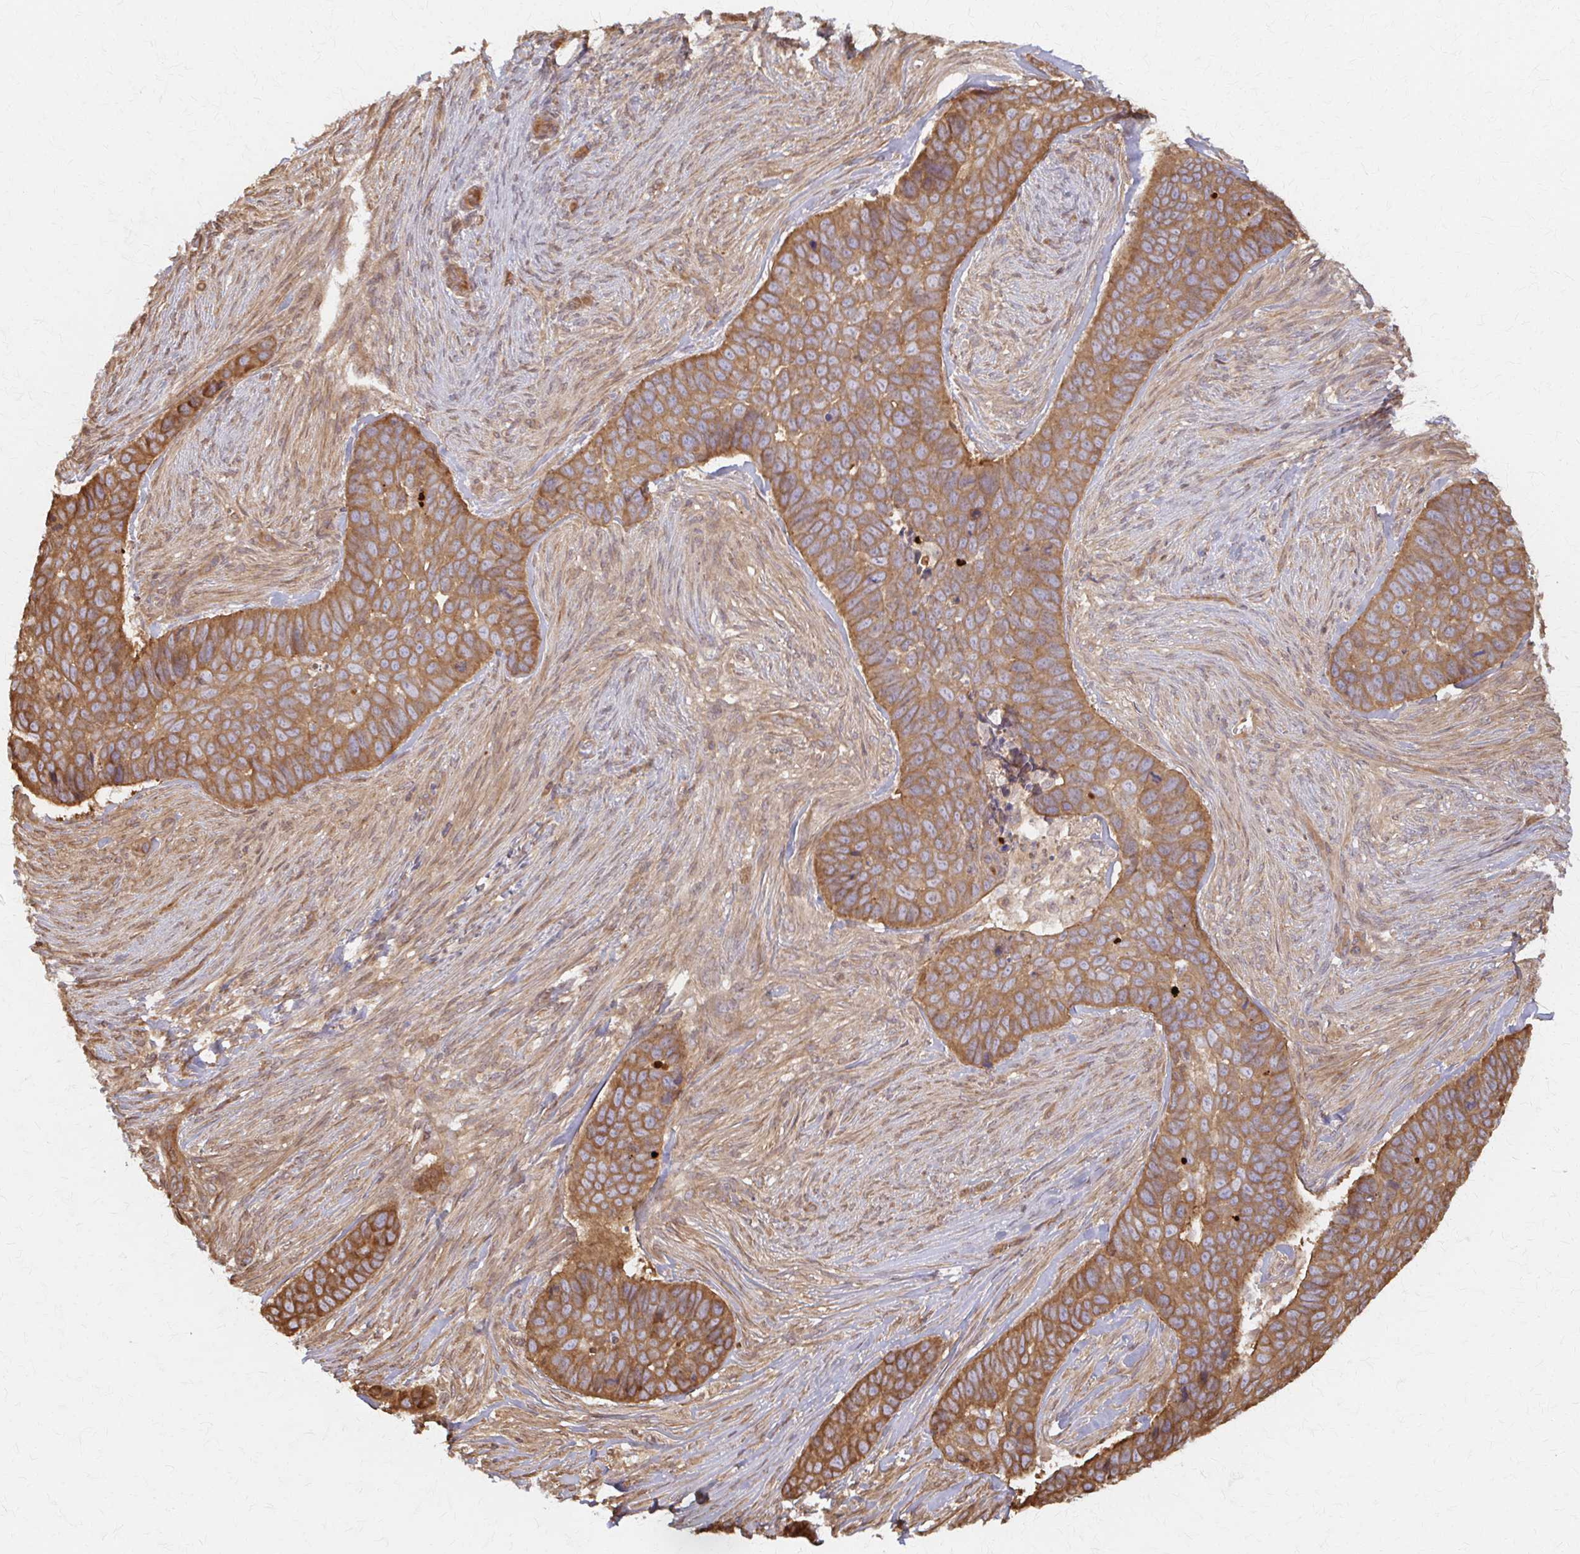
{"staining": {"intensity": "moderate", "quantity": ">75%", "location": "cytoplasmic/membranous"}, "tissue": "skin cancer", "cell_type": "Tumor cells", "image_type": "cancer", "snomed": [{"axis": "morphology", "description": "Basal cell carcinoma"}, {"axis": "topography", "description": "Skin"}], "caption": "IHC histopathology image of skin cancer stained for a protein (brown), which demonstrates medium levels of moderate cytoplasmic/membranous staining in approximately >75% of tumor cells.", "gene": "ARHGAP35", "patient": {"sex": "female", "age": 82}}